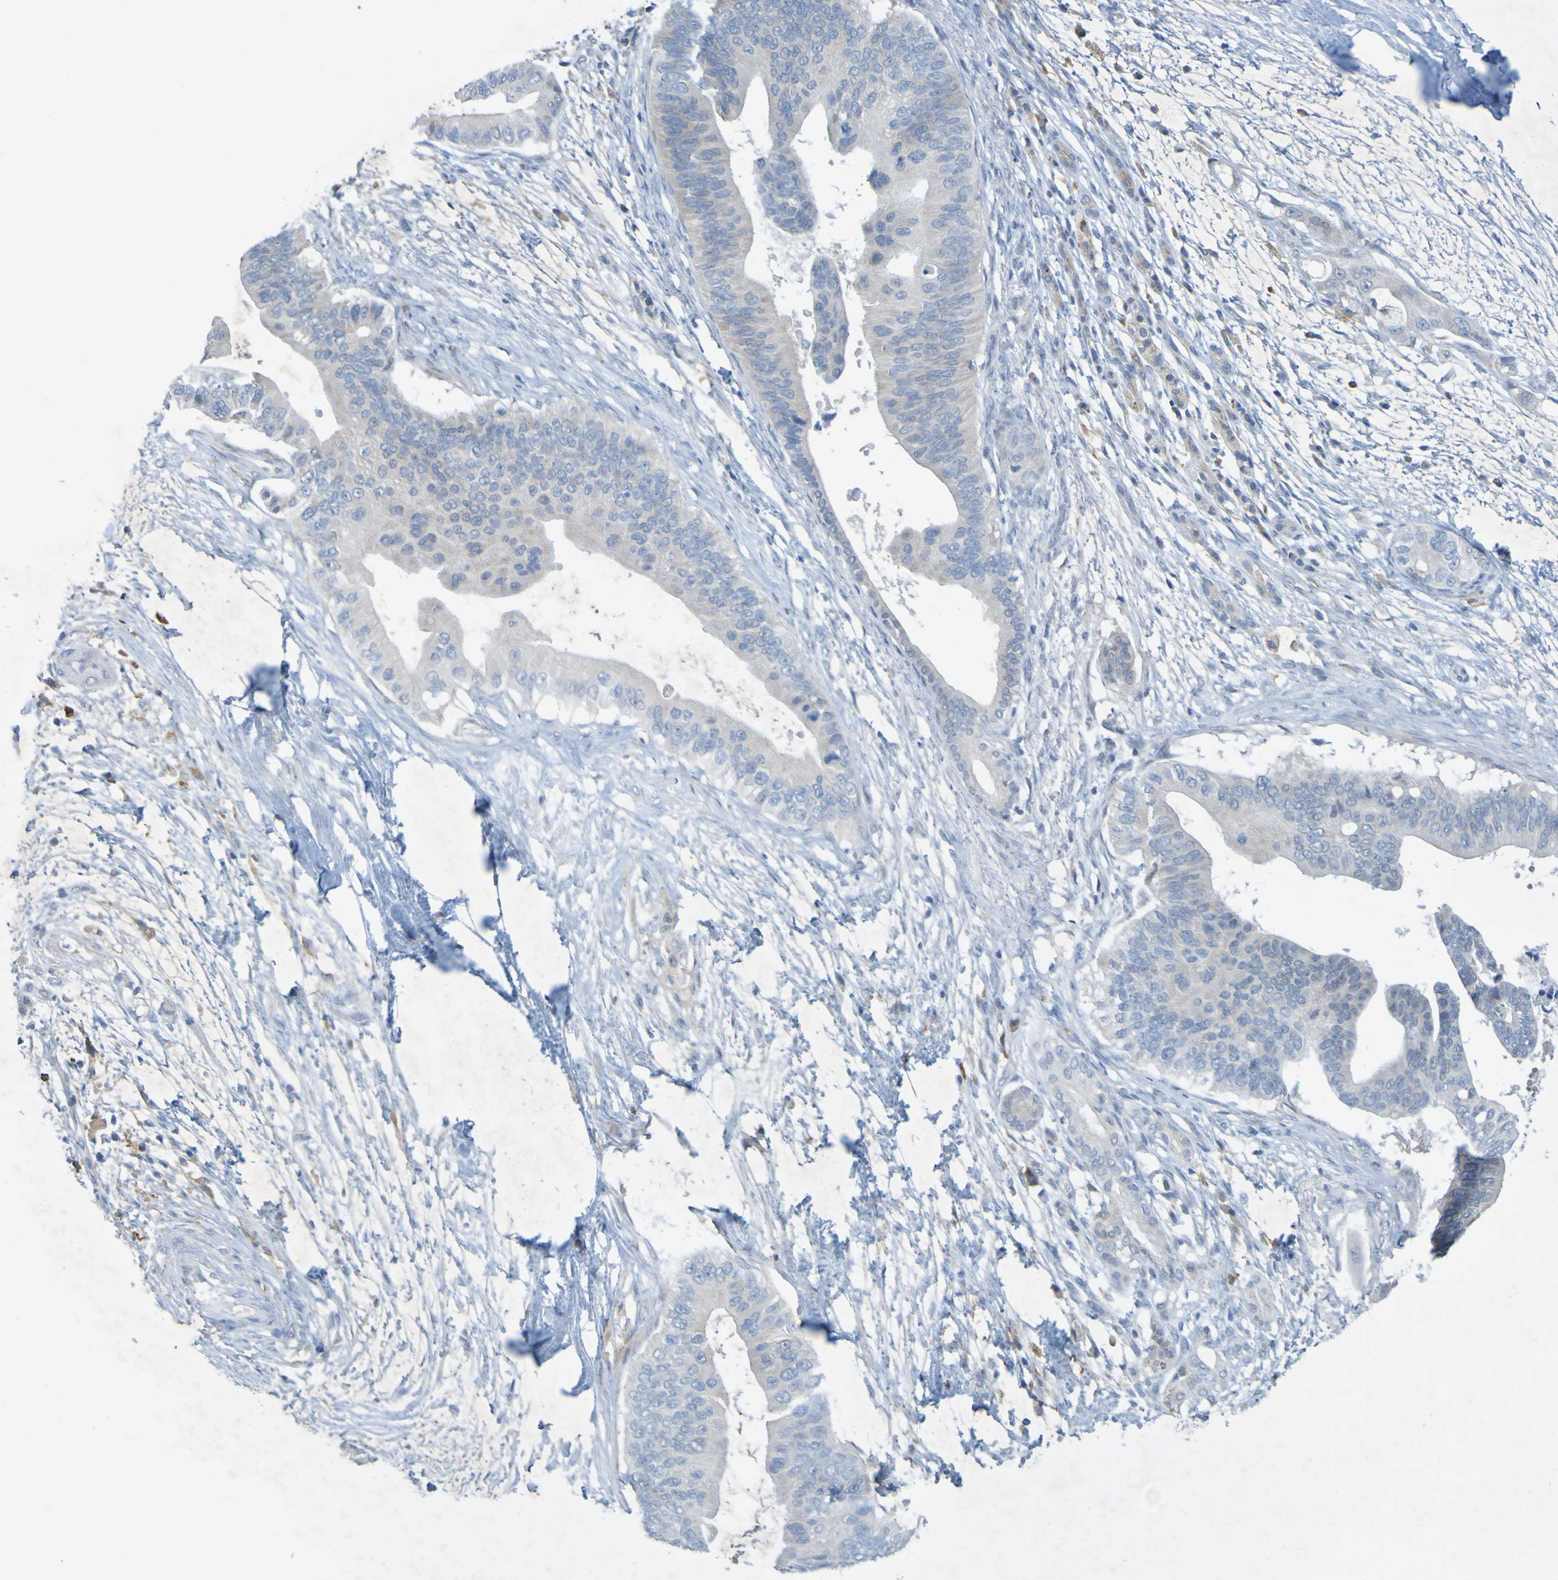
{"staining": {"intensity": "negative", "quantity": "none", "location": "none"}, "tissue": "pancreatic cancer", "cell_type": "Tumor cells", "image_type": "cancer", "snomed": [{"axis": "morphology", "description": "Adenocarcinoma, NOS"}, {"axis": "topography", "description": "Pancreas"}], "caption": "The photomicrograph reveals no significant staining in tumor cells of adenocarcinoma (pancreatic).", "gene": "LILRB5", "patient": {"sex": "male", "age": 77}}